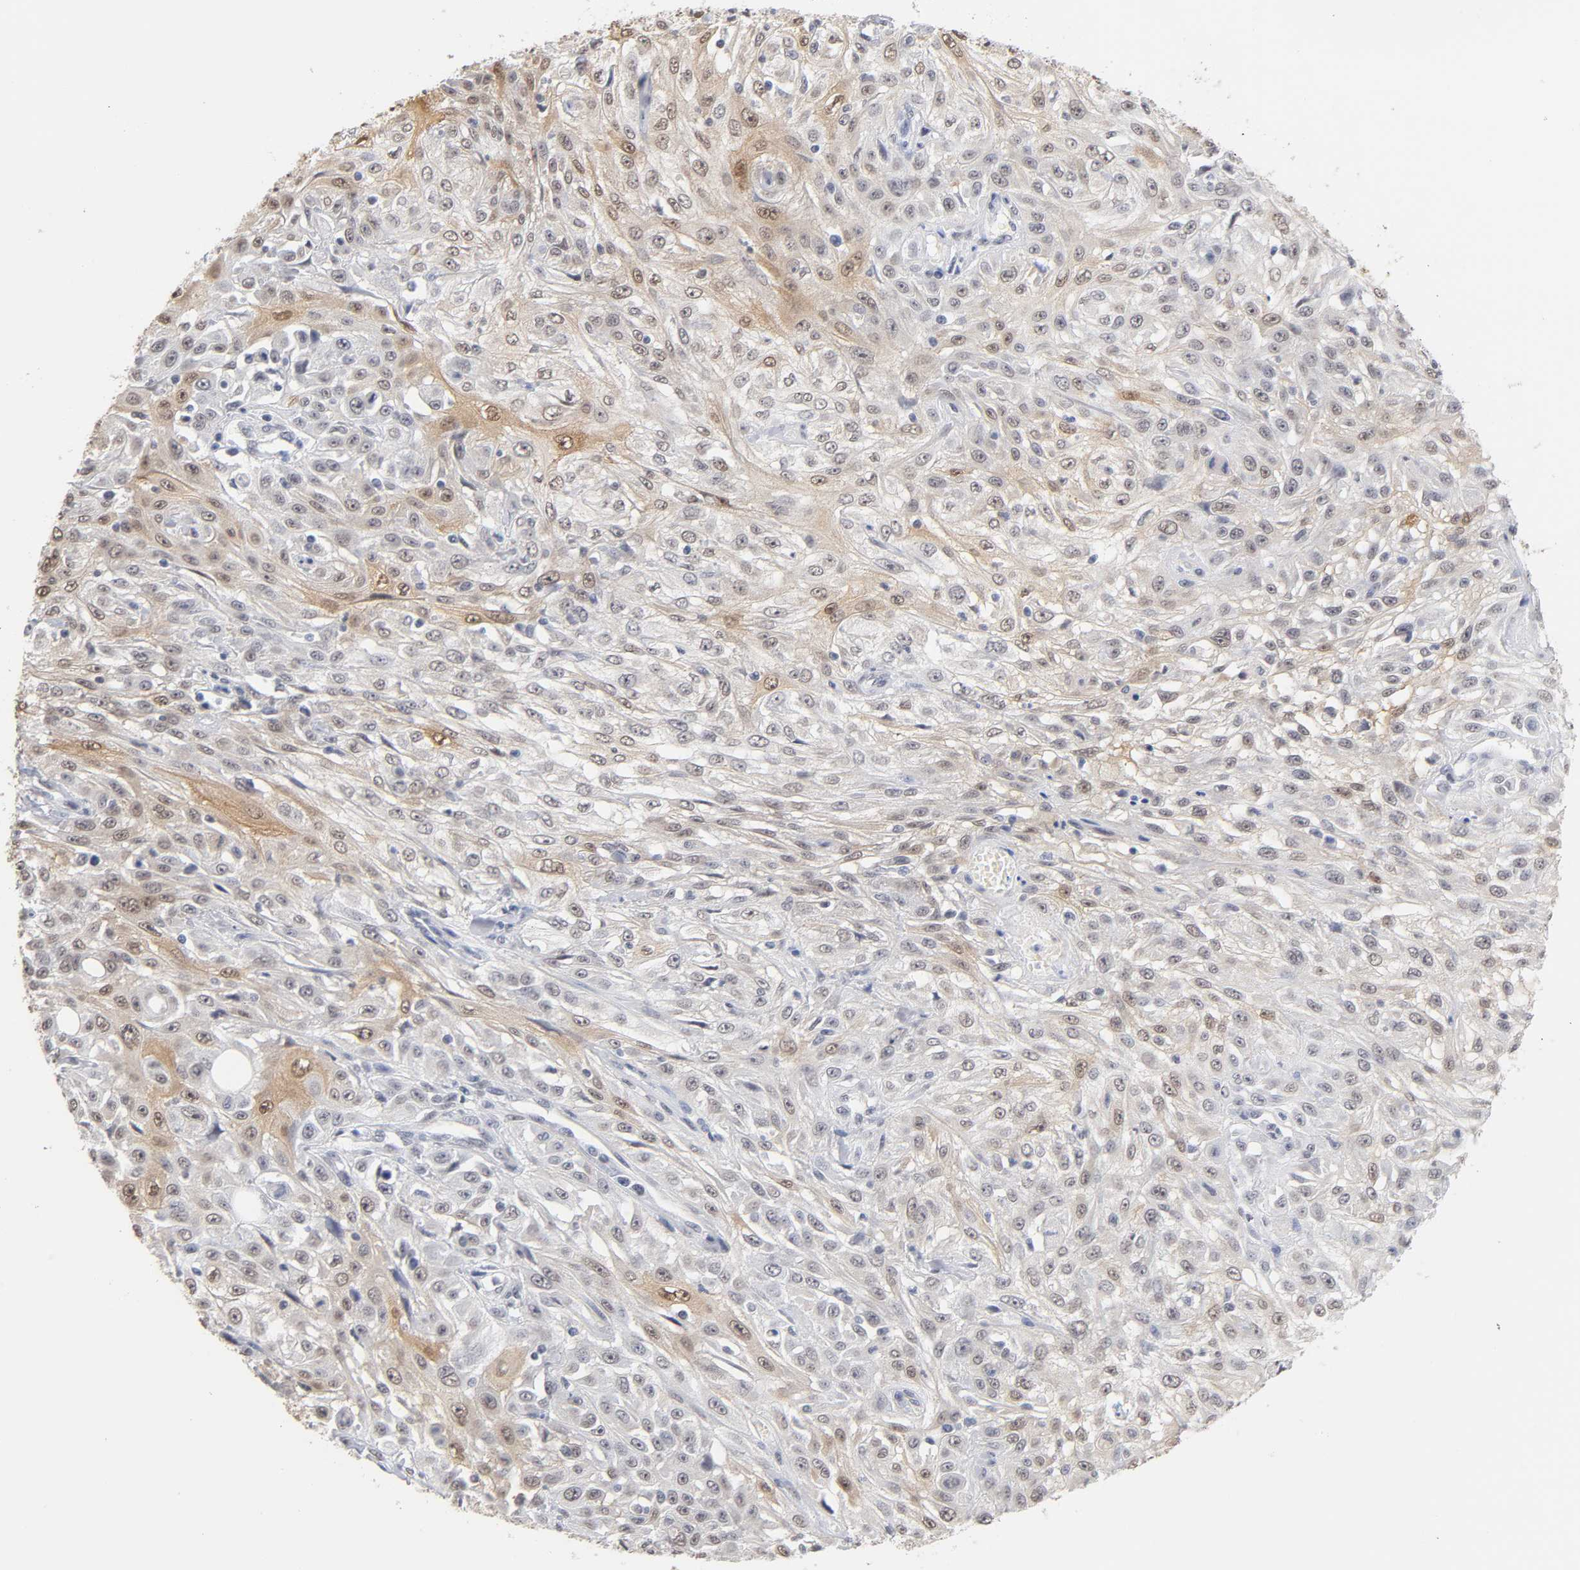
{"staining": {"intensity": "weak", "quantity": "25%-75%", "location": "cytoplasmic/membranous,nuclear"}, "tissue": "skin cancer", "cell_type": "Tumor cells", "image_type": "cancer", "snomed": [{"axis": "morphology", "description": "Squamous cell carcinoma, NOS"}, {"axis": "topography", "description": "Skin"}], "caption": "DAB immunohistochemical staining of human skin cancer (squamous cell carcinoma) reveals weak cytoplasmic/membranous and nuclear protein staining in about 25%-75% of tumor cells.", "gene": "CRABP2", "patient": {"sex": "male", "age": 75}}